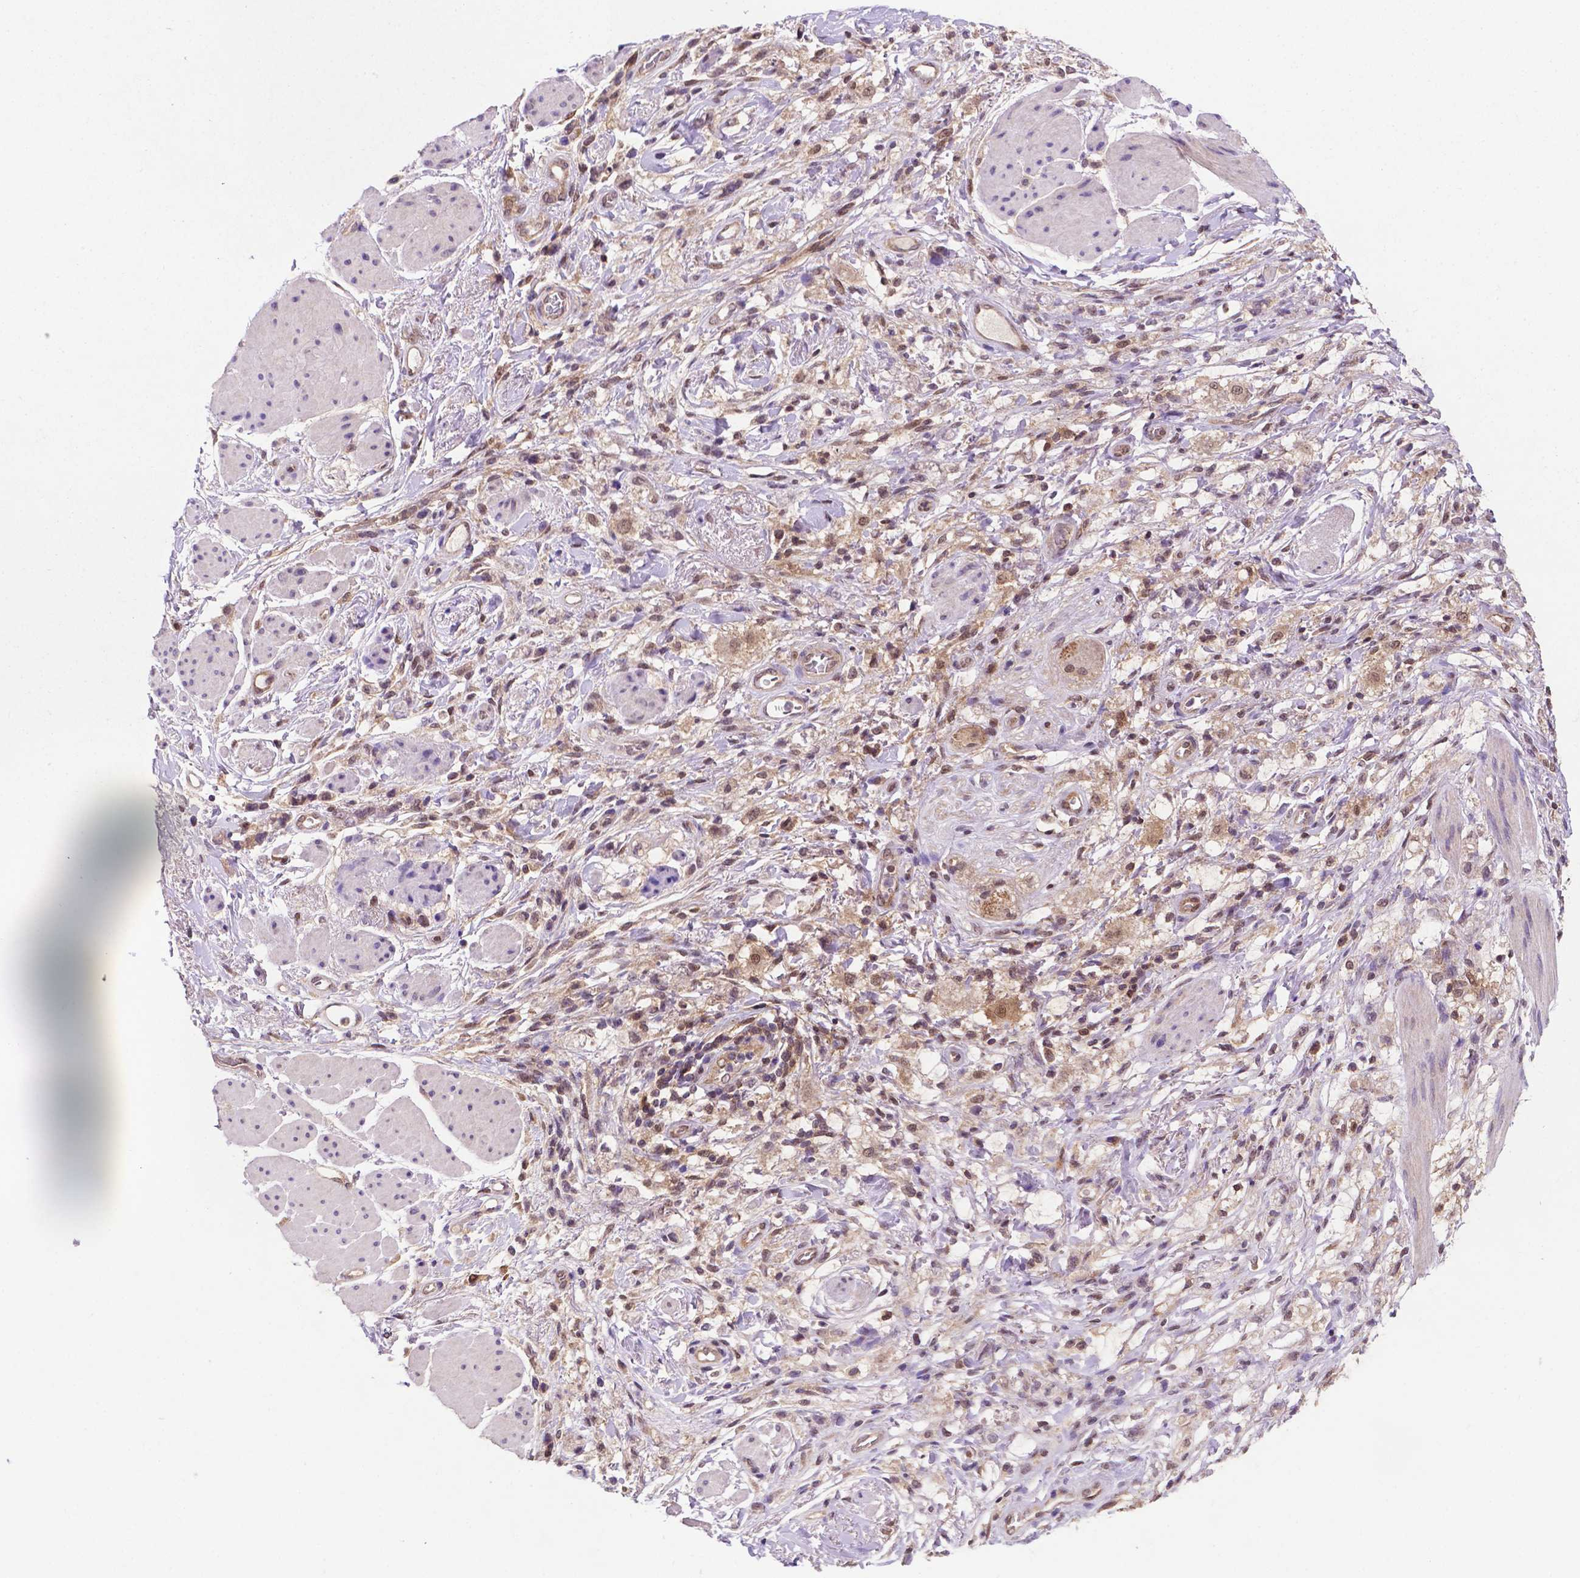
{"staining": {"intensity": "weak", "quantity": "25%-75%", "location": "cytoplasmic/membranous,nuclear"}, "tissue": "stomach cancer", "cell_type": "Tumor cells", "image_type": "cancer", "snomed": [{"axis": "morphology", "description": "Adenocarcinoma, NOS"}, {"axis": "topography", "description": "Stomach"}], "caption": "An immunohistochemistry image of tumor tissue is shown. Protein staining in brown labels weak cytoplasmic/membranous and nuclear positivity in stomach adenocarcinoma within tumor cells.", "gene": "UBE2L6", "patient": {"sex": "female", "age": 60}}